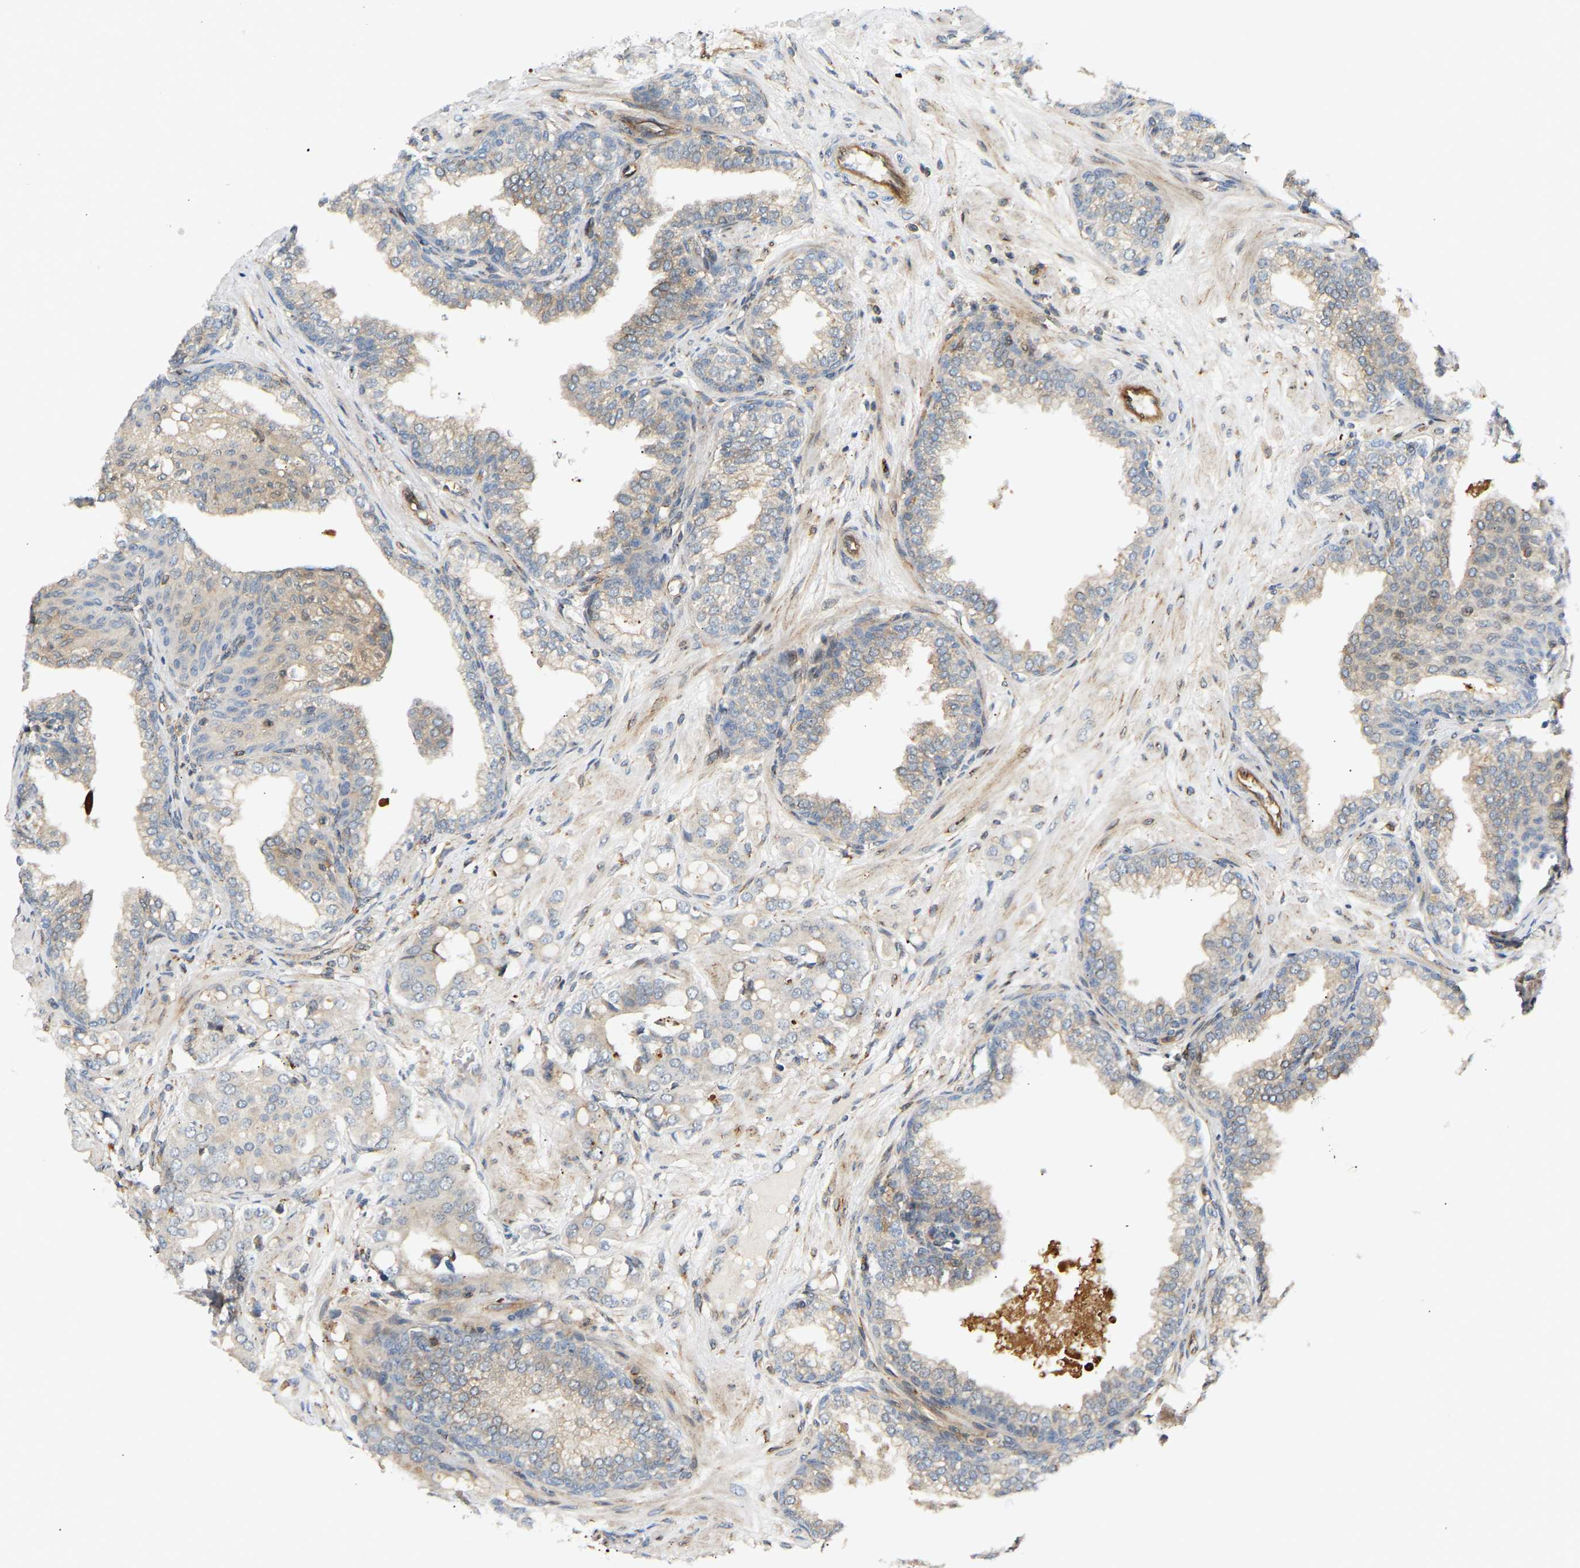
{"staining": {"intensity": "weak", "quantity": "<25%", "location": "cytoplasmic/membranous"}, "tissue": "prostate cancer", "cell_type": "Tumor cells", "image_type": "cancer", "snomed": [{"axis": "morphology", "description": "Adenocarcinoma, High grade"}, {"axis": "topography", "description": "Prostate"}], "caption": "There is no significant positivity in tumor cells of prostate cancer.", "gene": "PLCG2", "patient": {"sex": "male", "age": 52}}